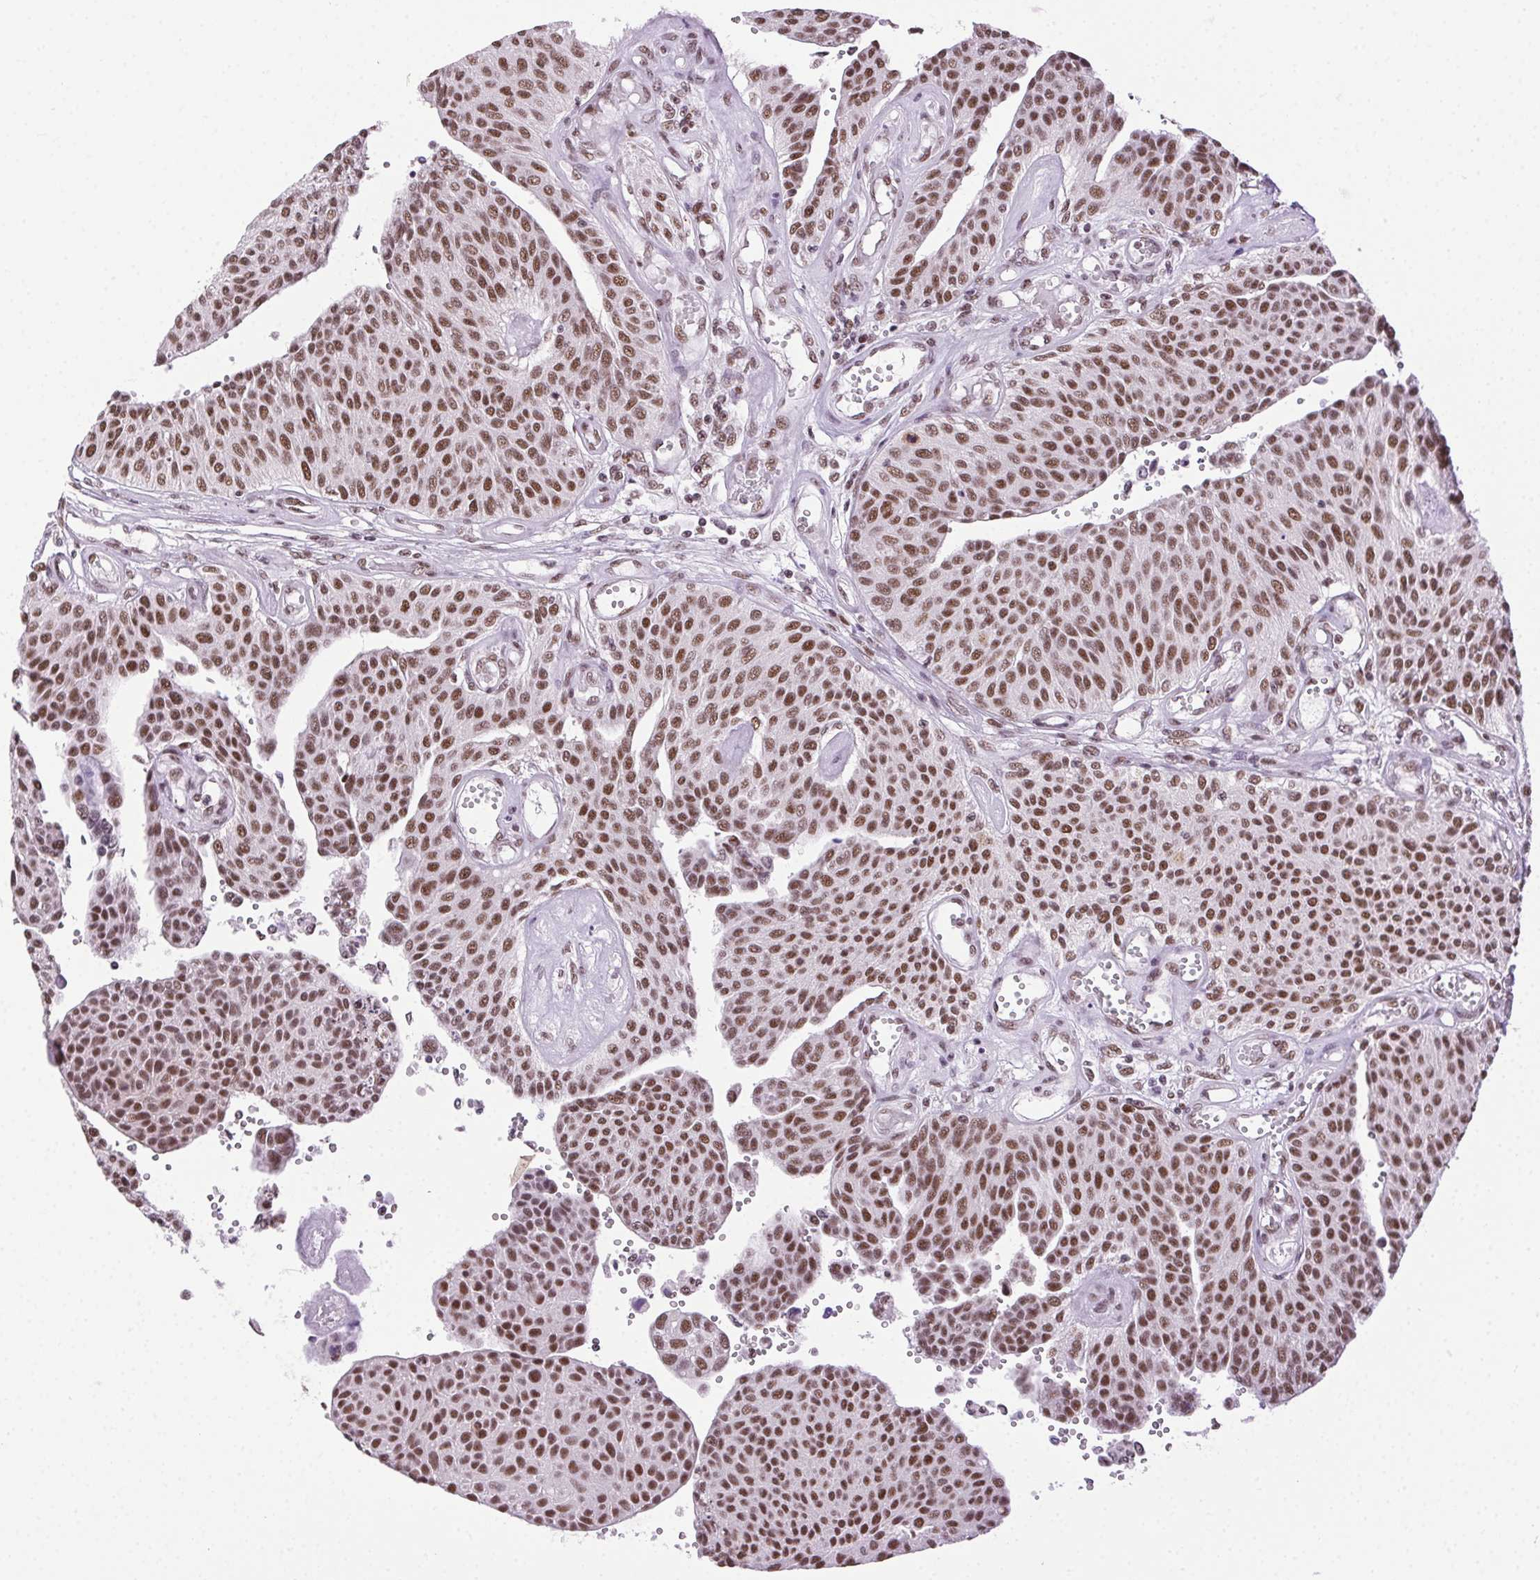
{"staining": {"intensity": "moderate", "quantity": ">75%", "location": "nuclear"}, "tissue": "urothelial cancer", "cell_type": "Tumor cells", "image_type": "cancer", "snomed": [{"axis": "morphology", "description": "Urothelial carcinoma, NOS"}, {"axis": "topography", "description": "Urinary bladder"}], "caption": "IHC (DAB (3,3'-diaminobenzidine)) staining of human transitional cell carcinoma demonstrates moderate nuclear protein positivity in about >75% of tumor cells.", "gene": "TRA2B", "patient": {"sex": "male", "age": 55}}